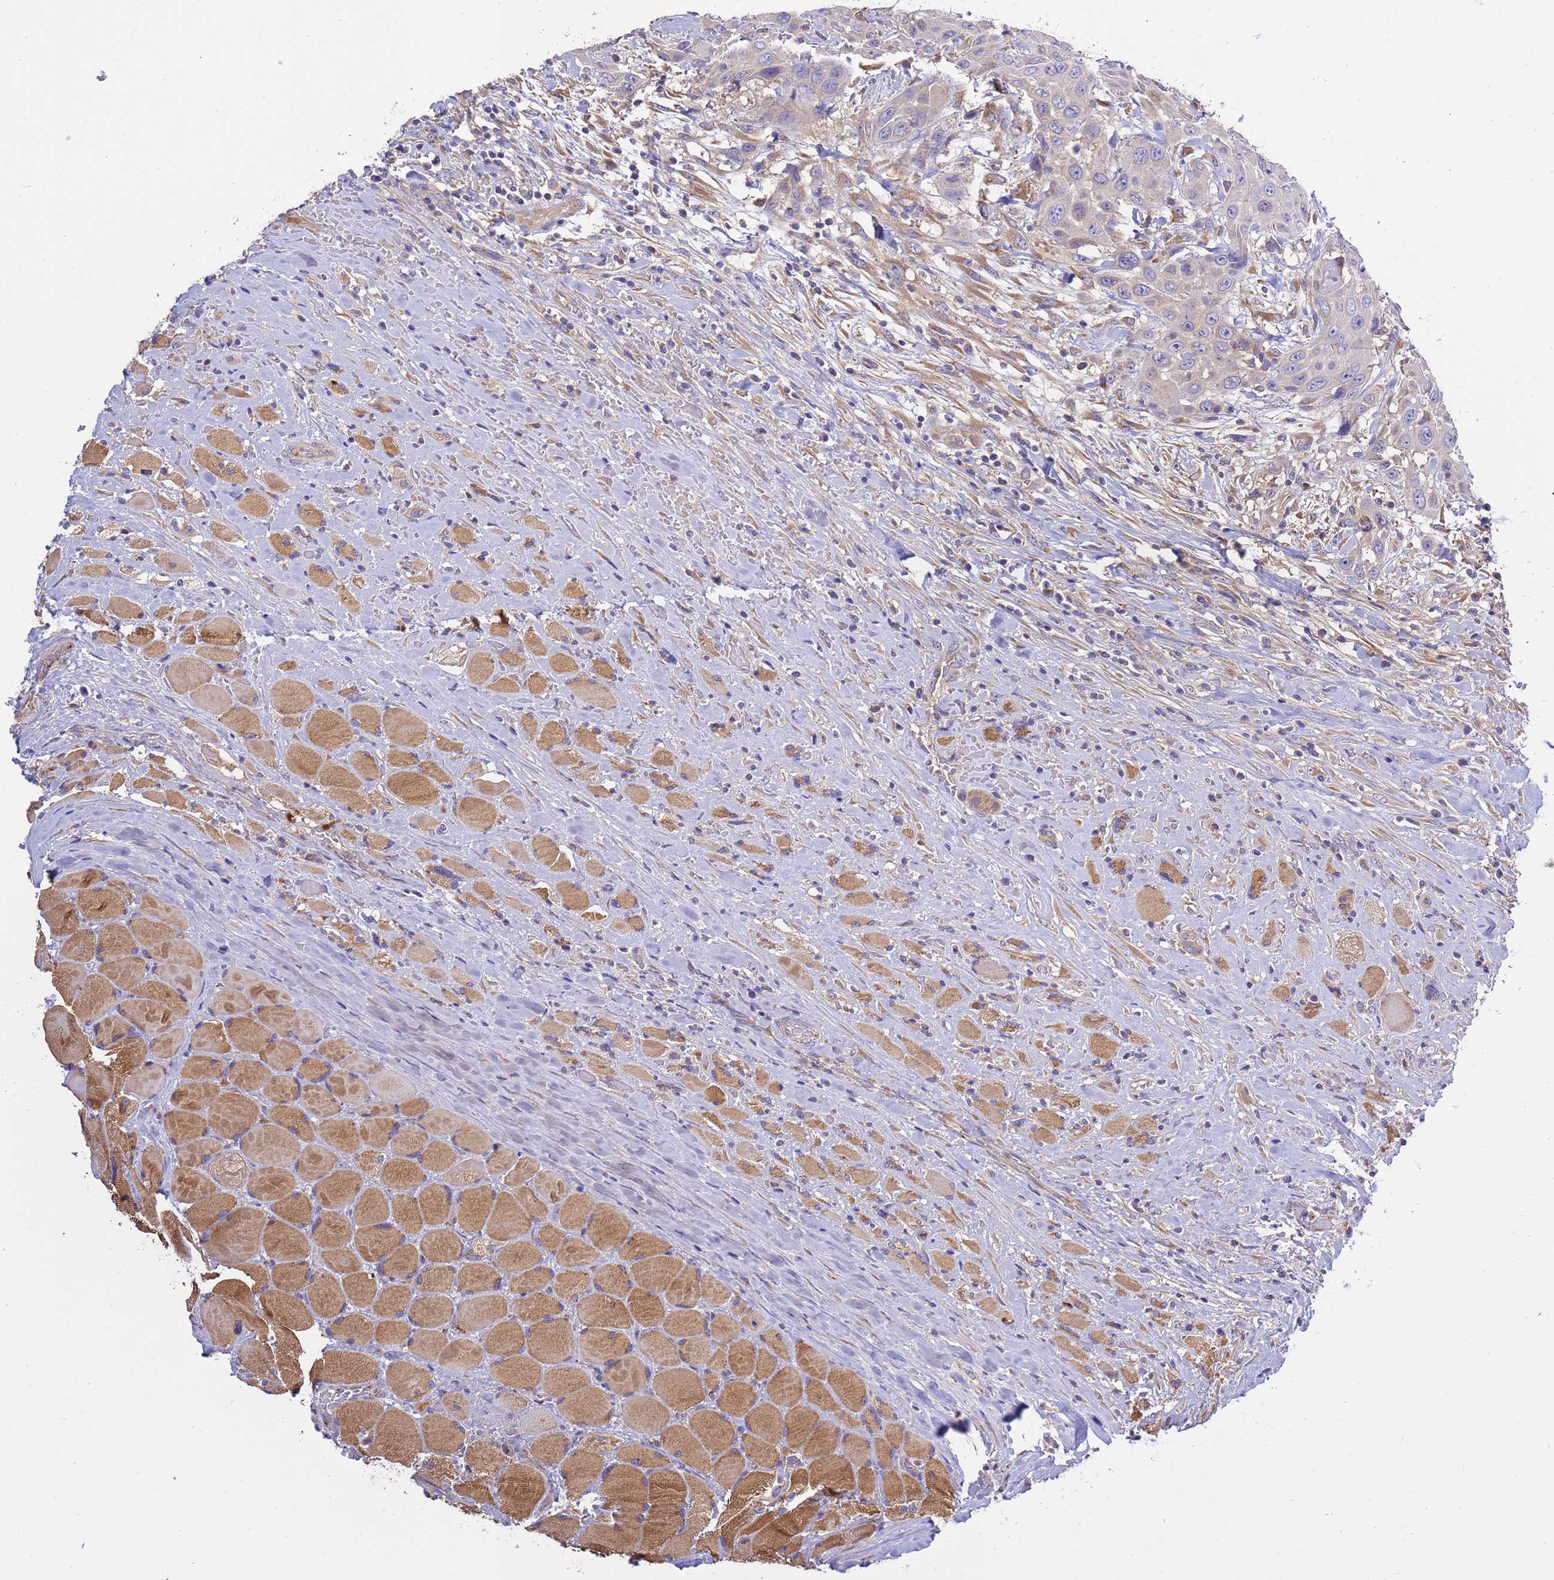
{"staining": {"intensity": "weak", "quantity": "<25%", "location": "cytoplasmic/membranous"}, "tissue": "head and neck cancer", "cell_type": "Tumor cells", "image_type": "cancer", "snomed": [{"axis": "morphology", "description": "Squamous cell carcinoma, NOS"}, {"axis": "topography", "description": "Head-Neck"}], "caption": "Tumor cells are negative for protein expression in human head and neck cancer.", "gene": "ANAPC1", "patient": {"sex": "male", "age": 81}}